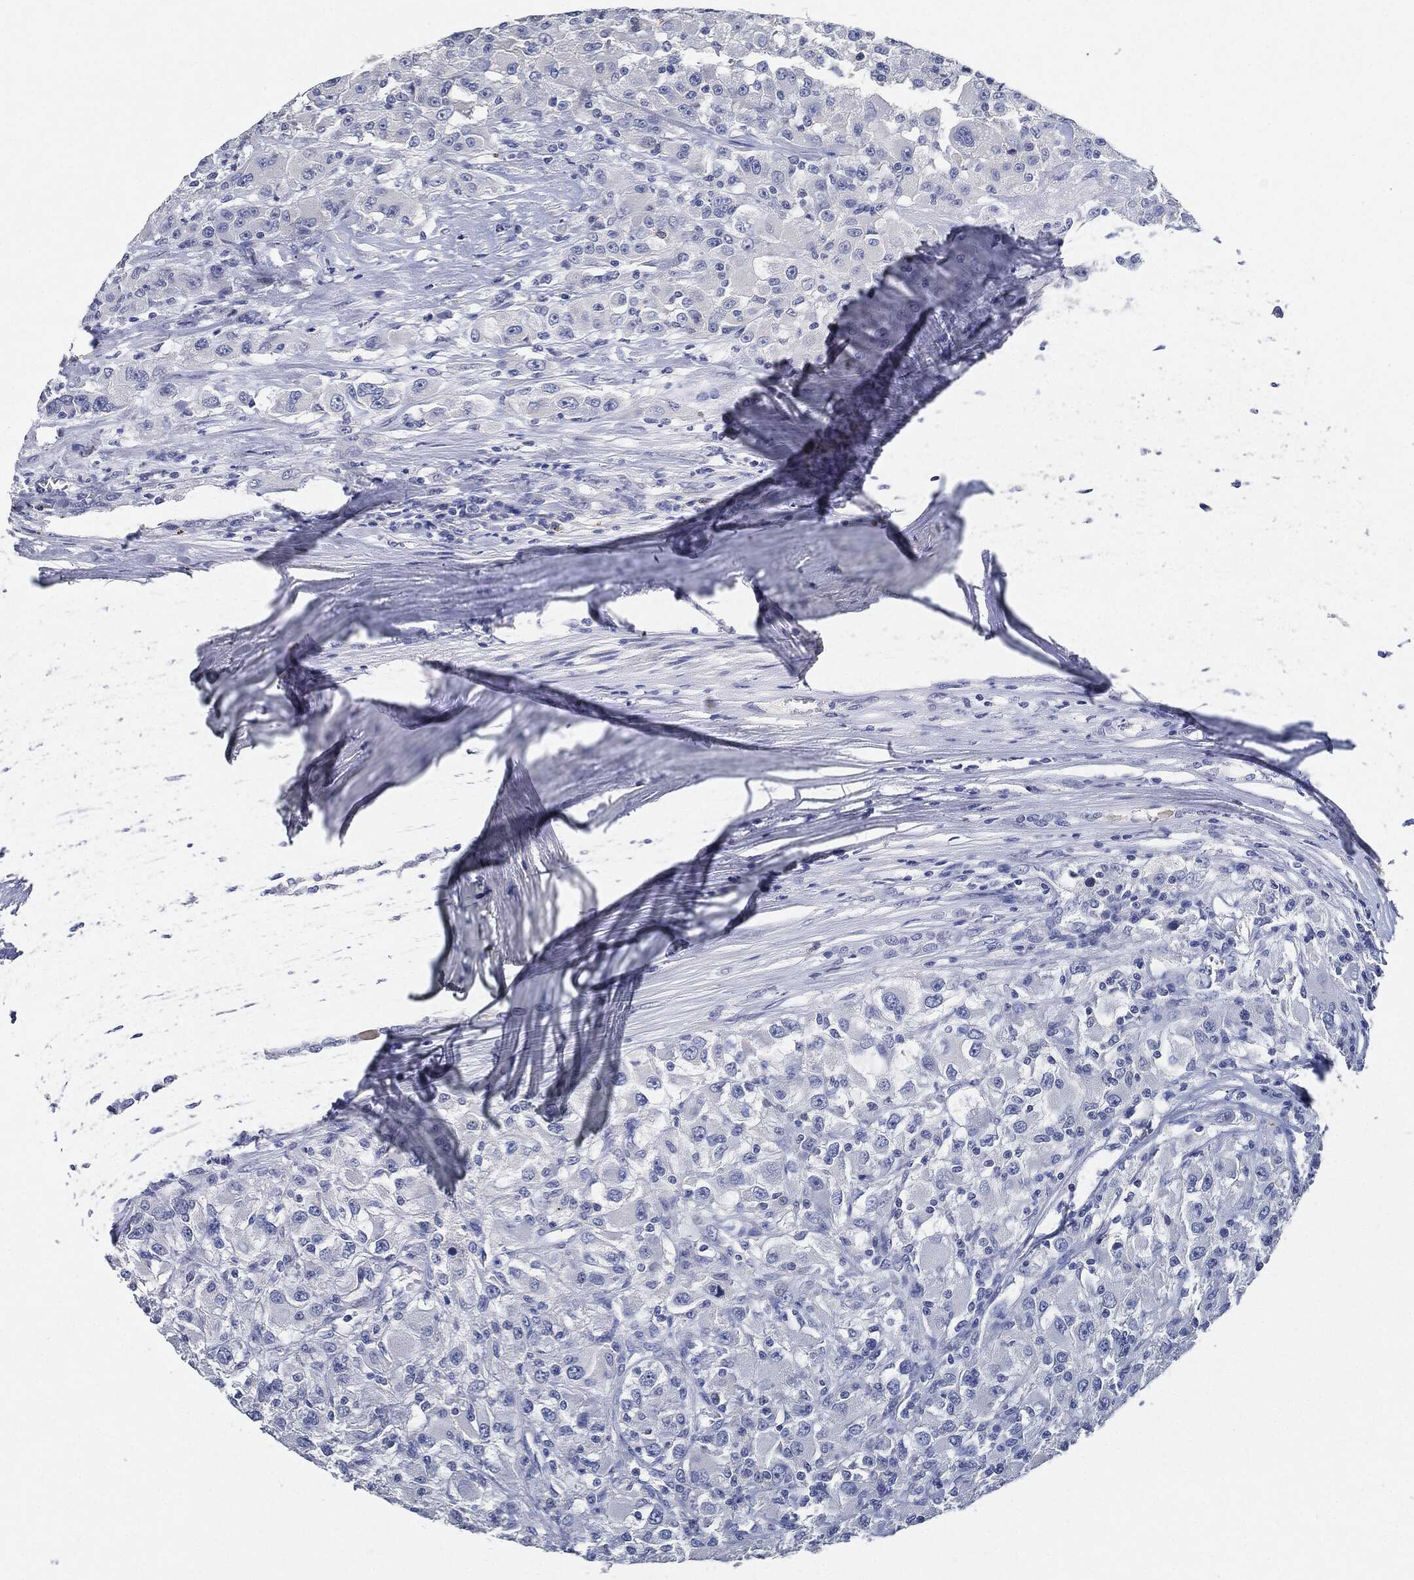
{"staining": {"intensity": "negative", "quantity": "none", "location": "none"}, "tissue": "renal cancer", "cell_type": "Tumor cells", "image_type": "cancer", "snomed": [{"axis": "morphology", "description": "Adenocarcinoma, NOS"}, {"axis": "topography", "description": "Kidney"}], "caption": "The histopathology image shows no significant expression in tumor cells of adenocarcinoma (renal).", "gene": "NTRK1", "patient": {"sex": "female", "age": 67}}